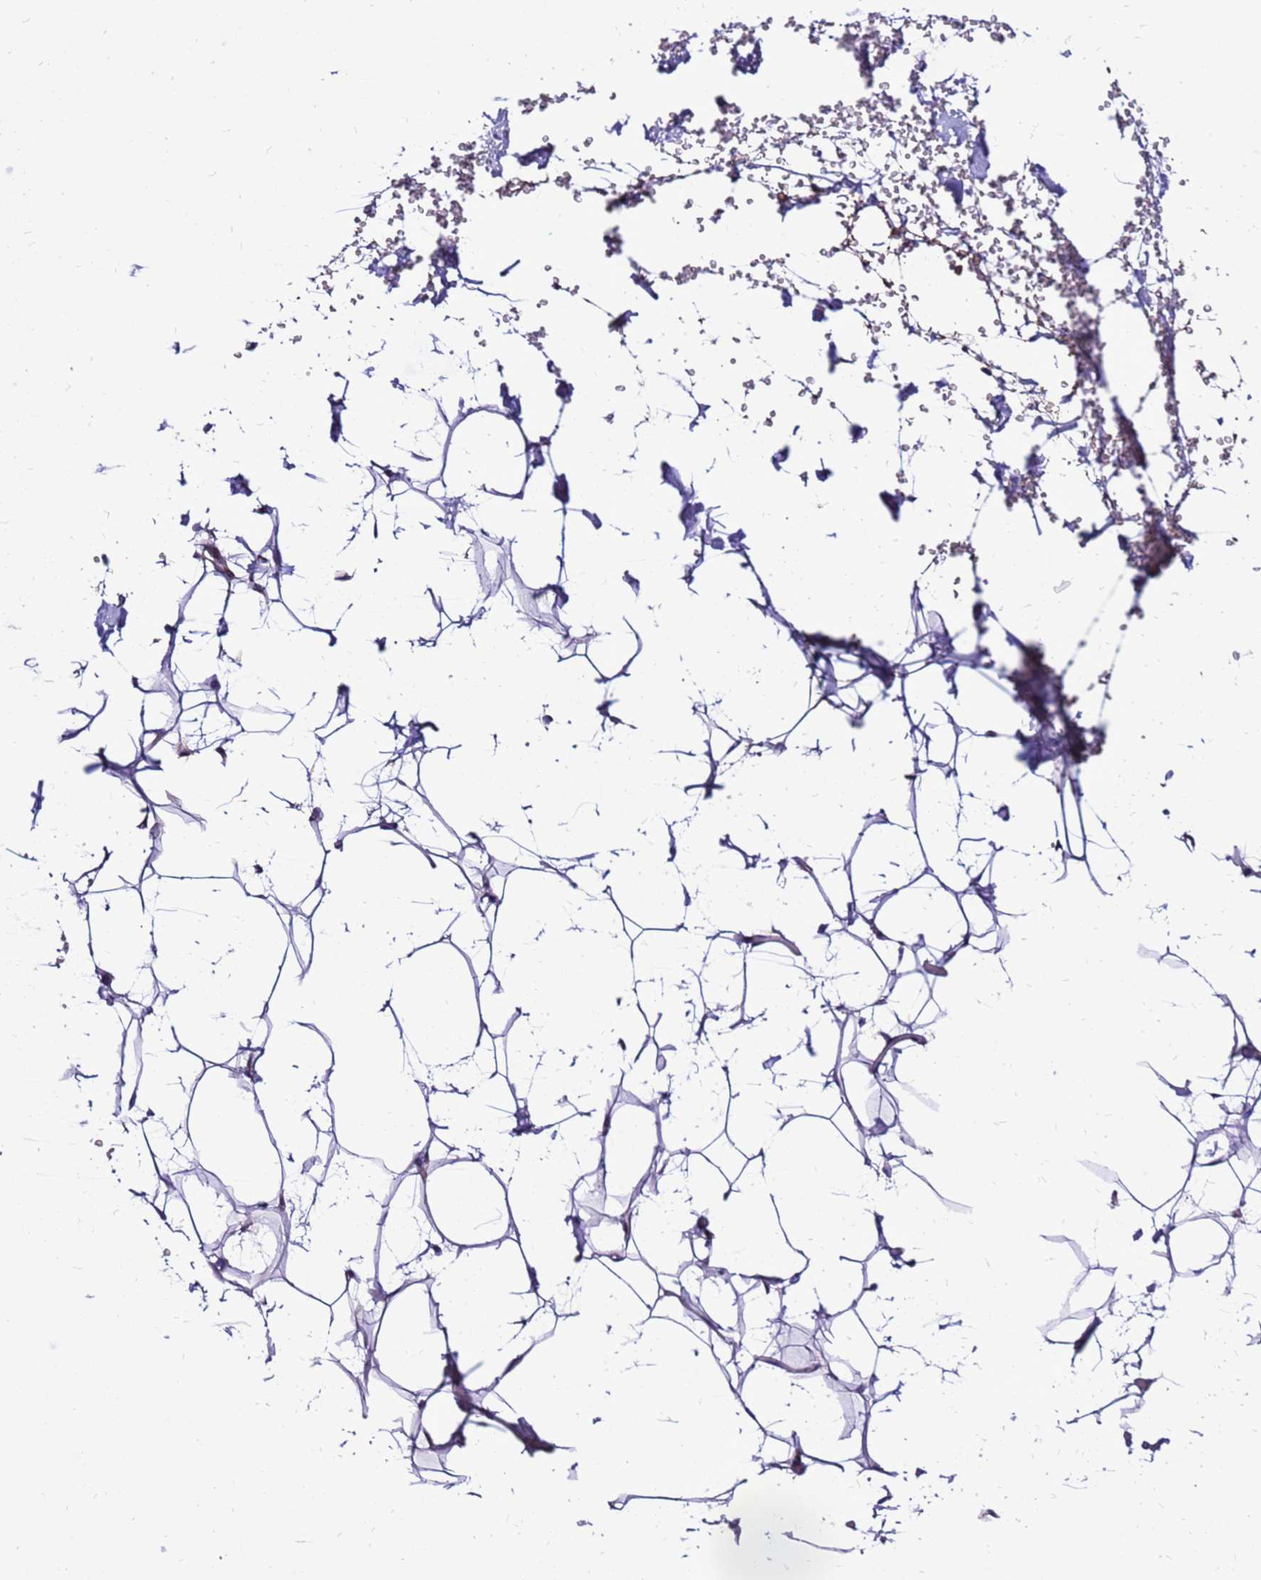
{"staining": {"intensity": "negative", "quantity": "none", "location": "none"}, "tissue": "adipose tissue", "cell_type": "Adipocytes", "image_type": "normal", "snomed": [{"axis": "morphology", "description": "Normal tissue, NOS"}, {"axis": "topography", "description": "Breast"}], "caption": "Human adipose tissue stained for a protein using IHC exhibits no staining in adipocytes.", "gene": "EI24", "patient": {"sex": "female", "age": 26}}